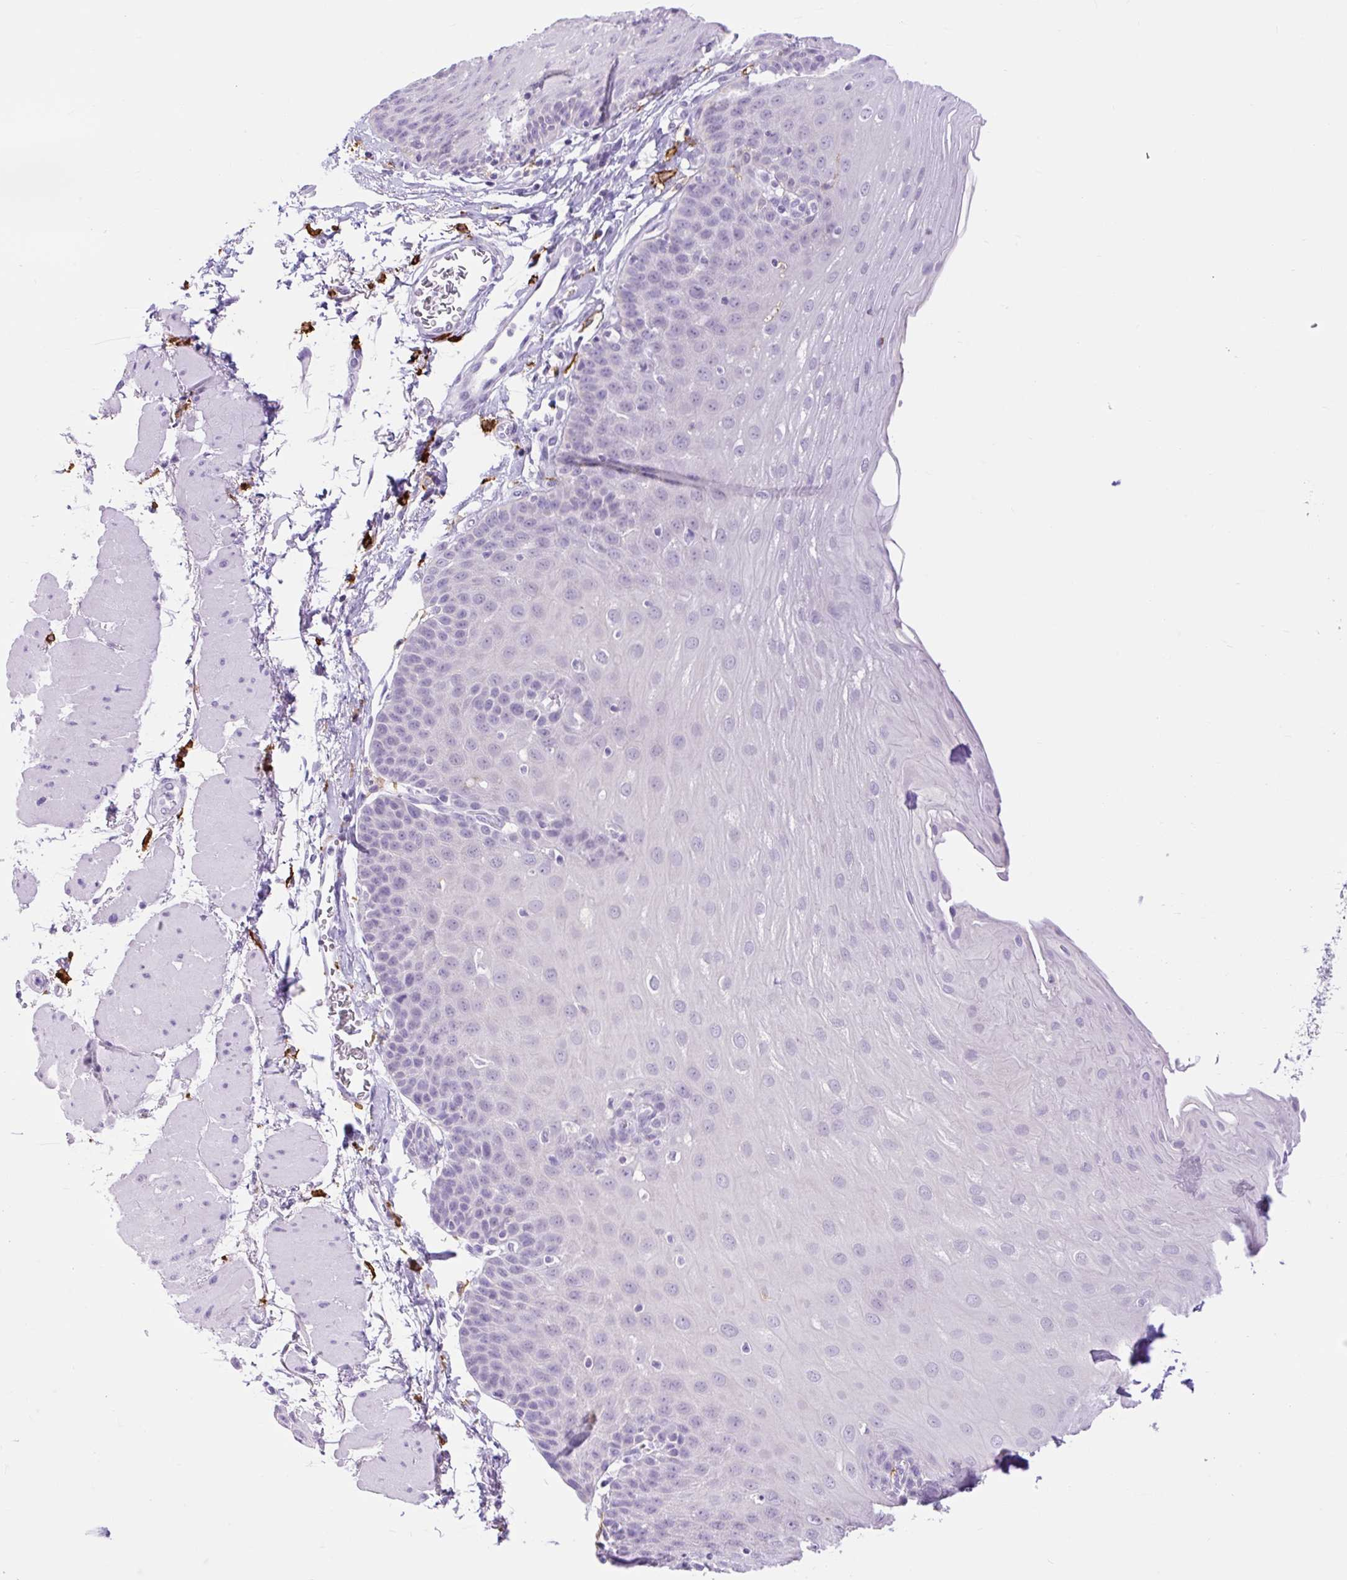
{"staining": {"intensity": "negative", "quantity": "none", "location": "none"}, "tissue": "esophagus", "cell_type": "Squamous epithelial cells", "image_type": "normal", "snomed": [{"axis": "morphology", "description": "Normal tissue, NOS"}, {"axis": "topography", "description": "Esophagus"}], "caption": "Squamous epithelial cells are negative for brown protein staining in unremarkable esophagus. (Stains: DAB (3,3'-diaminobenzidine) immunohistochemistry with hematoxylin counter stain, Microscopy: brightfield microscopy at high magnification).", "gene": "SIGLEC1", "patient": {"sex": "female", "age": 81}}